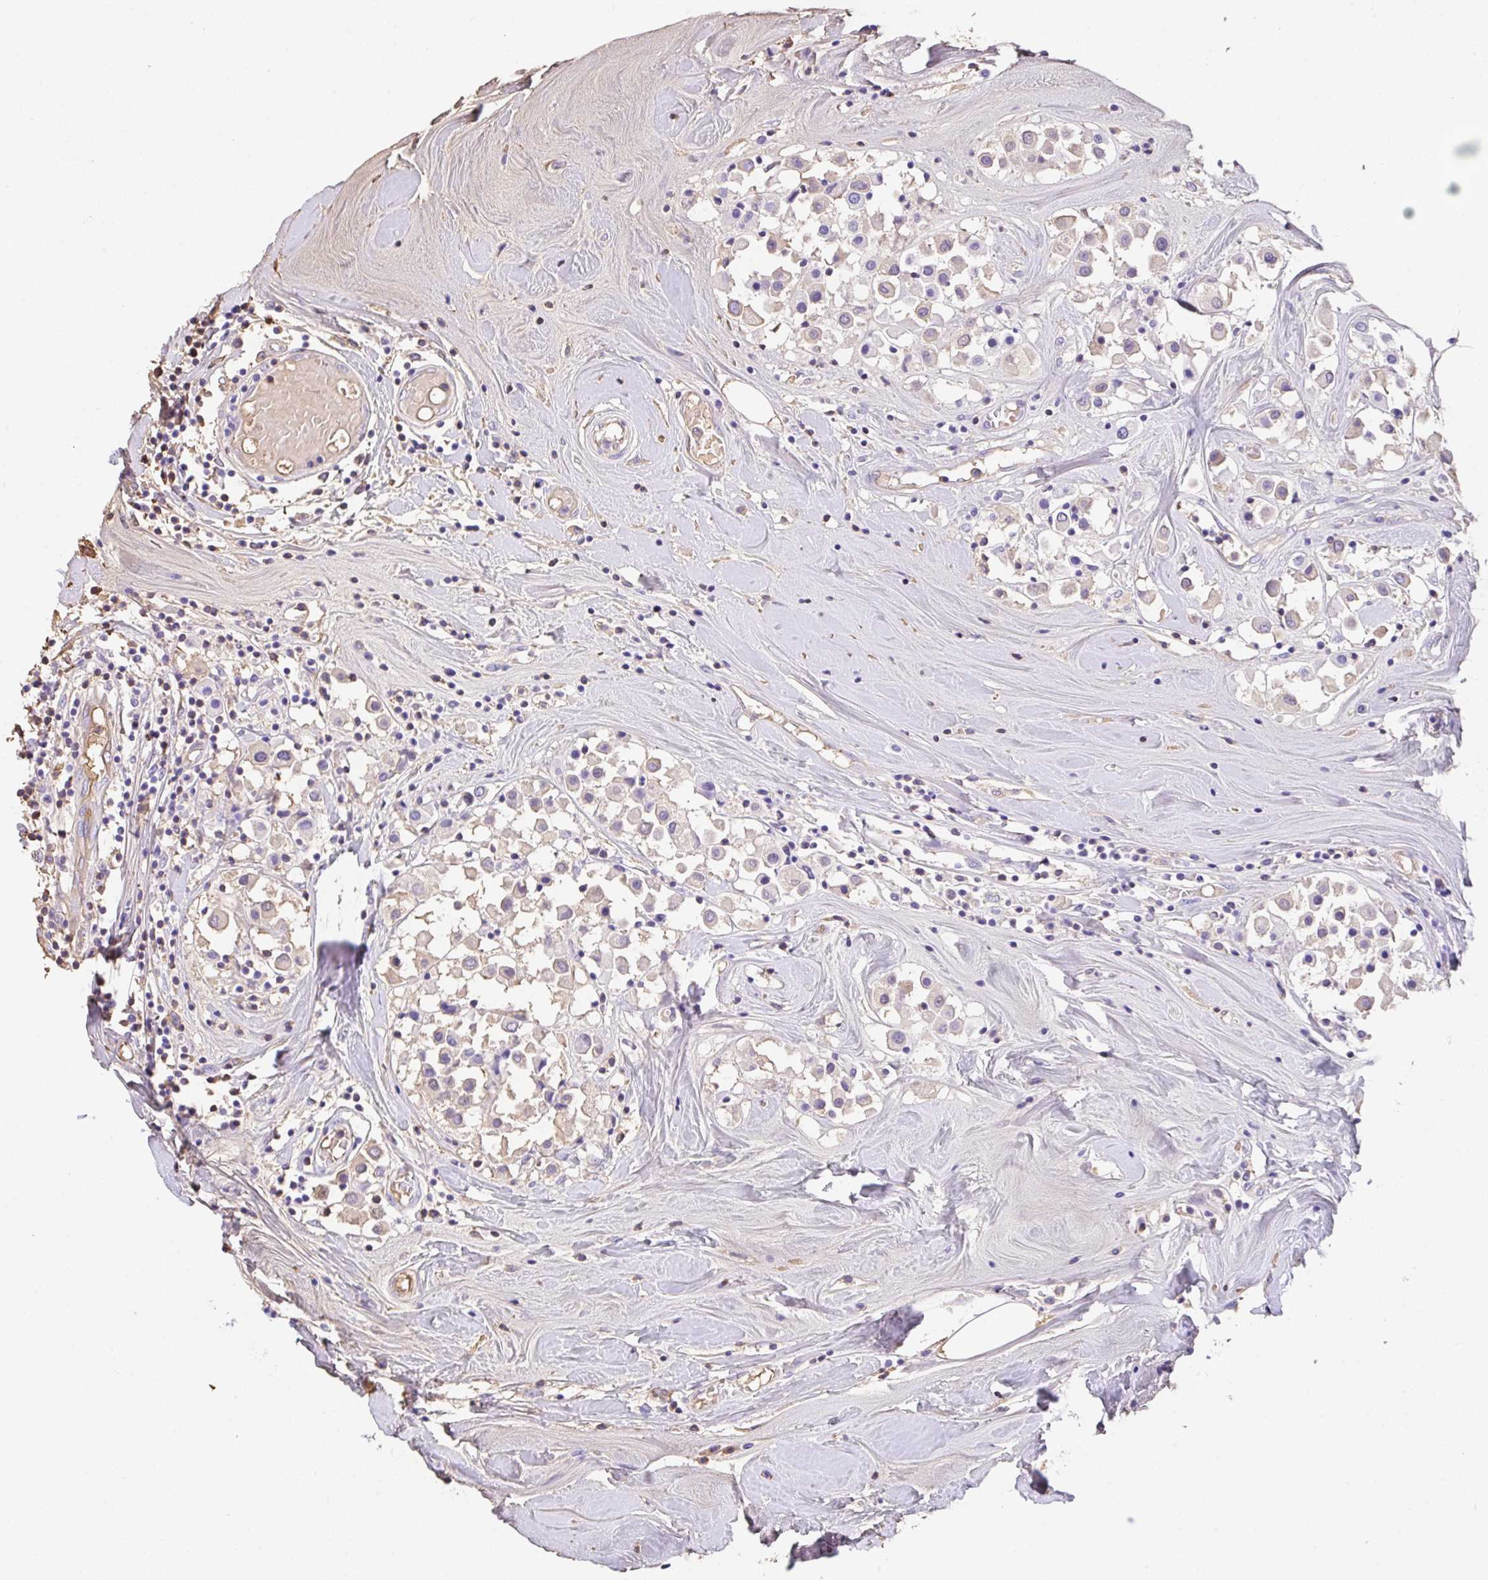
{"staining": {"intensity": "weak", "quantity": "25%-75%", "location": "cytoplasmic/membranous"}, "tissue": "breast cancer", "cell_type": "Tumor cells", "image_type": "cancer", "snomed": [{"axis": "morphology", "description": "Duct carcinoma"}, {"axis": "topography", "description": "Breast"}], "caption": "The histopathology image reveals staining of breast intraductal carcinoma, revealing weak cytoplasmic/membranous protein staining (brown color) within tumor cells. (Stains: DAB in brown, nuclei in blue, Microscopy: brightfield microscopy at high magnification).", "gene": "HOXC12", "patient": {"sex": "female", "age": 61}}